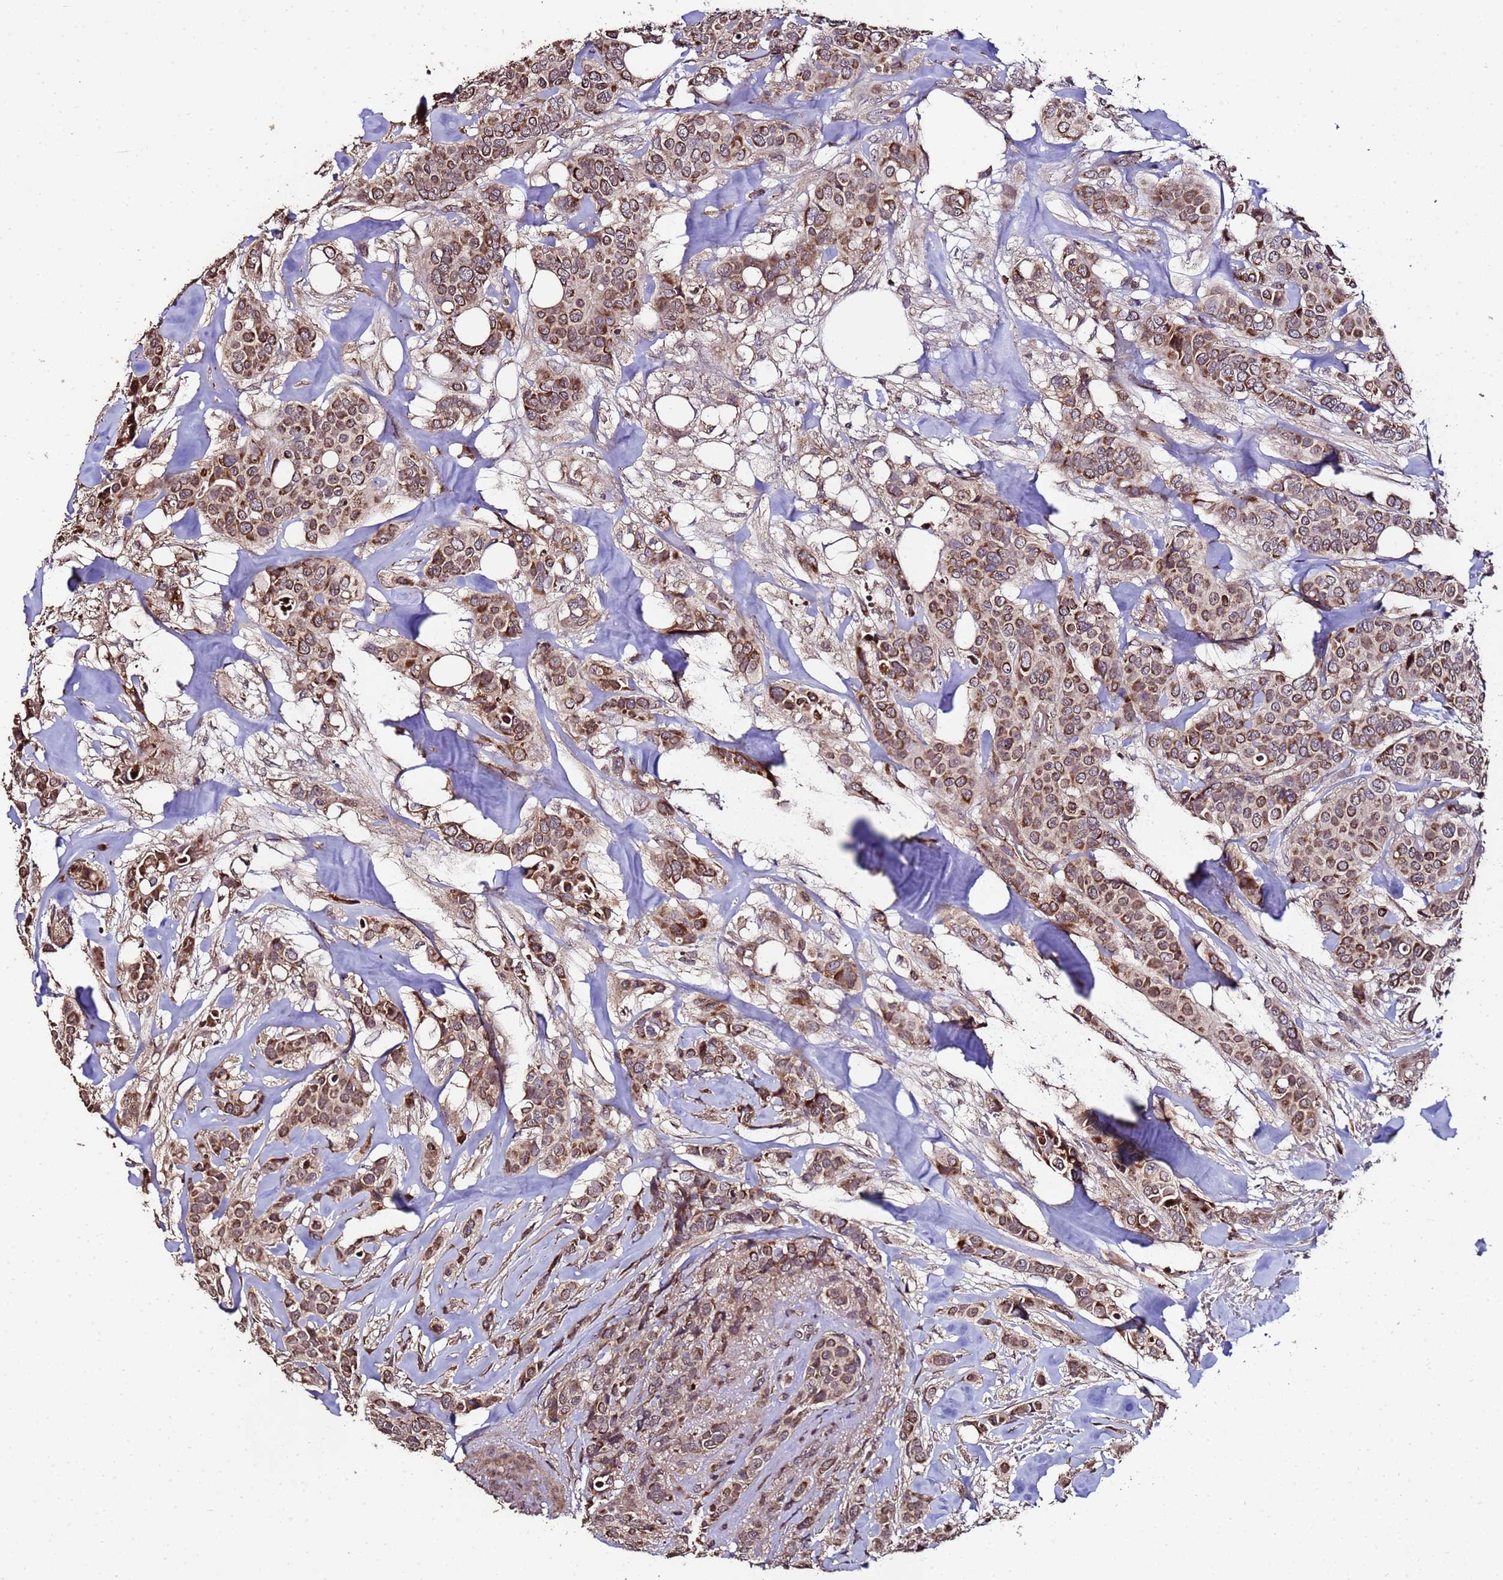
{"staining": {"intensity": "moderate", "quantity": ">75%", "location": "cytoplasmic/membranous,nuclear"}, "tissue": "breast cancer", "cell_type": "Tumor cells", "image_type": "cancer", "snomed": [{"axis": "morphology", "description": "Lobular carcinoma"}, {"axis": "topography", "description": "Breast"}], "caption": "DAB (3,3'-diaminobenzidine) immunohistochemical staining of breast cancer shows moderate cytoplasmic/membranous and nuclear protein staining in approximately >75% of tumor cells.", "gene": "PRODH", "patient": {"sex": "female", "age": 51}}